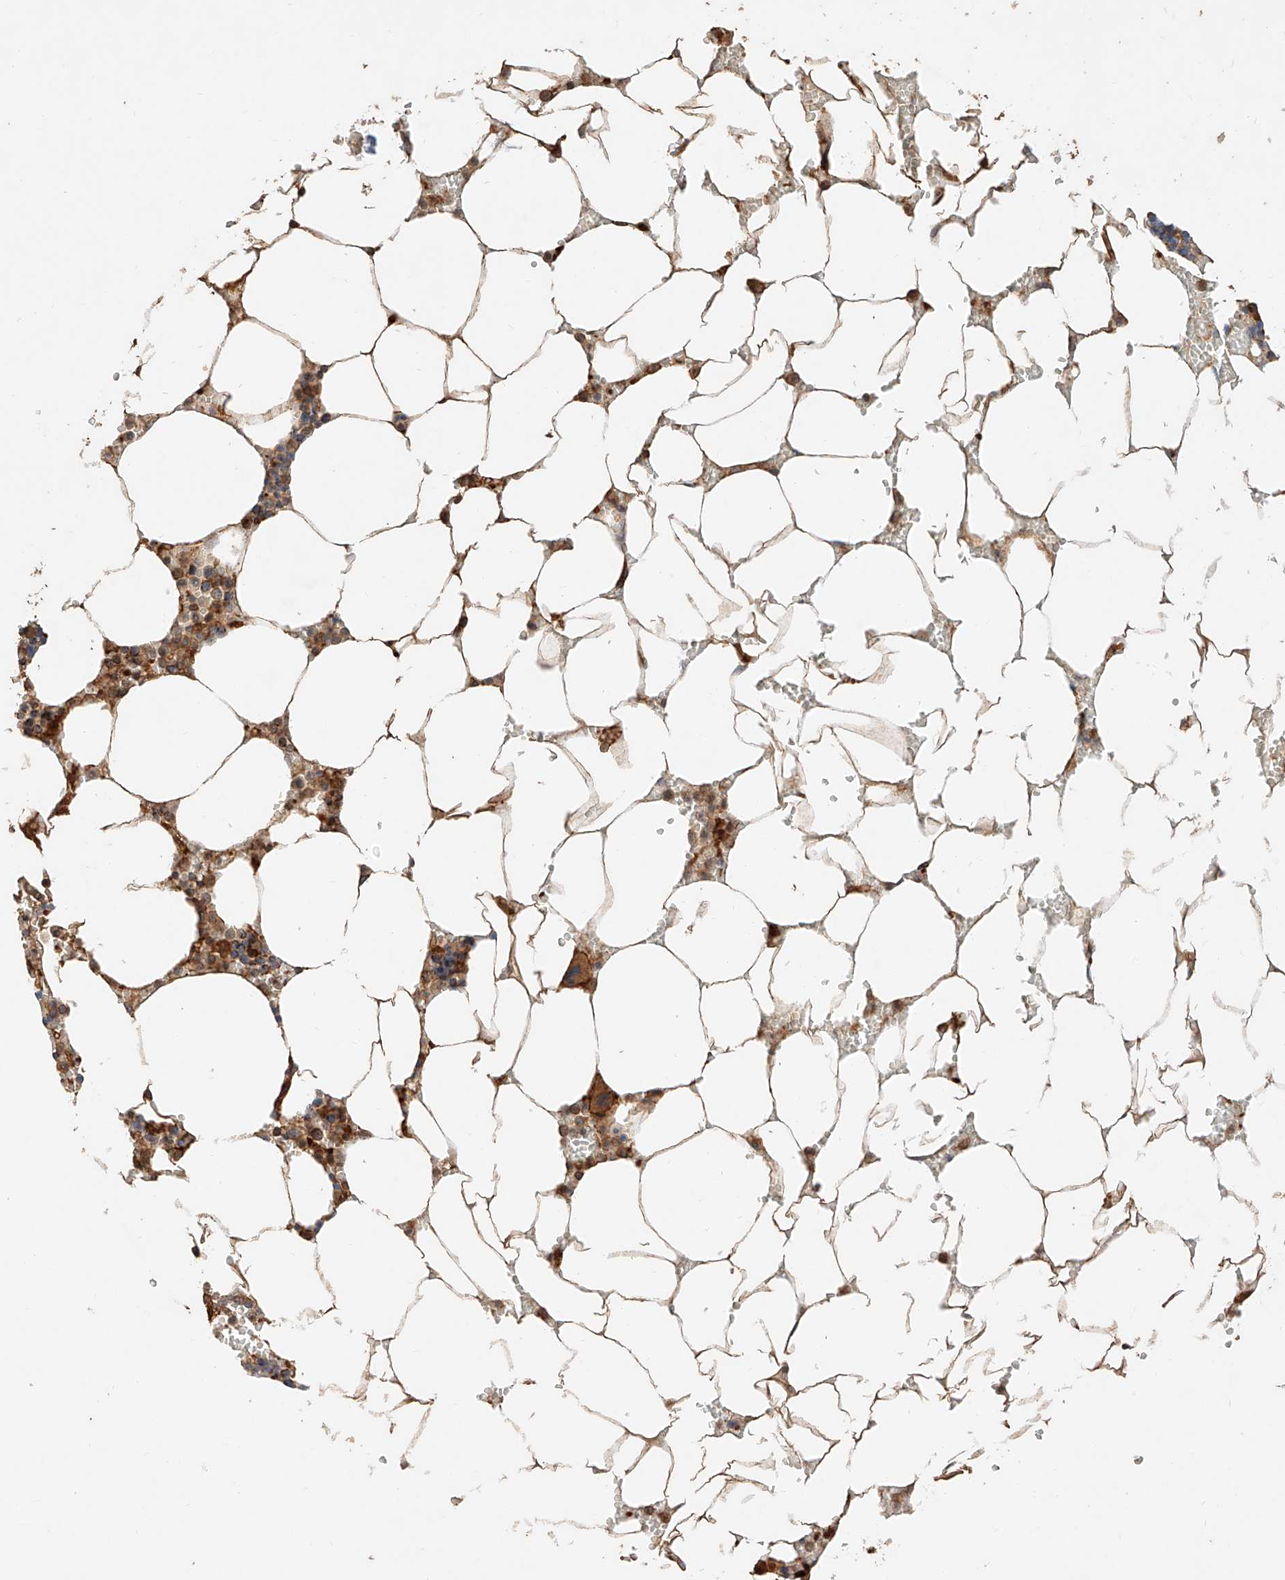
{"staining": {"intensity": "moderate", "quantity": "25%-75%", "location": "cytoplasmic/membranous"}, "tissue": "bone marrow", "cell_type": "Hematopoietic cells", "image_type": "normal", "snomed": [{"axis": "morphology", "description": "Normal tissue, NOS"}, {"axis": "topography", "description": "Bone marrow"}], "caption": "Immunohistochemical staining of unremarkable human bone marrow demonstrates medium levels of moderate cytoplasmic/membranous staining in approximately 25%-75% of hematopoietic cells.", "gene": "GHDC", "patient": {"sex": "male", "age": 70}}